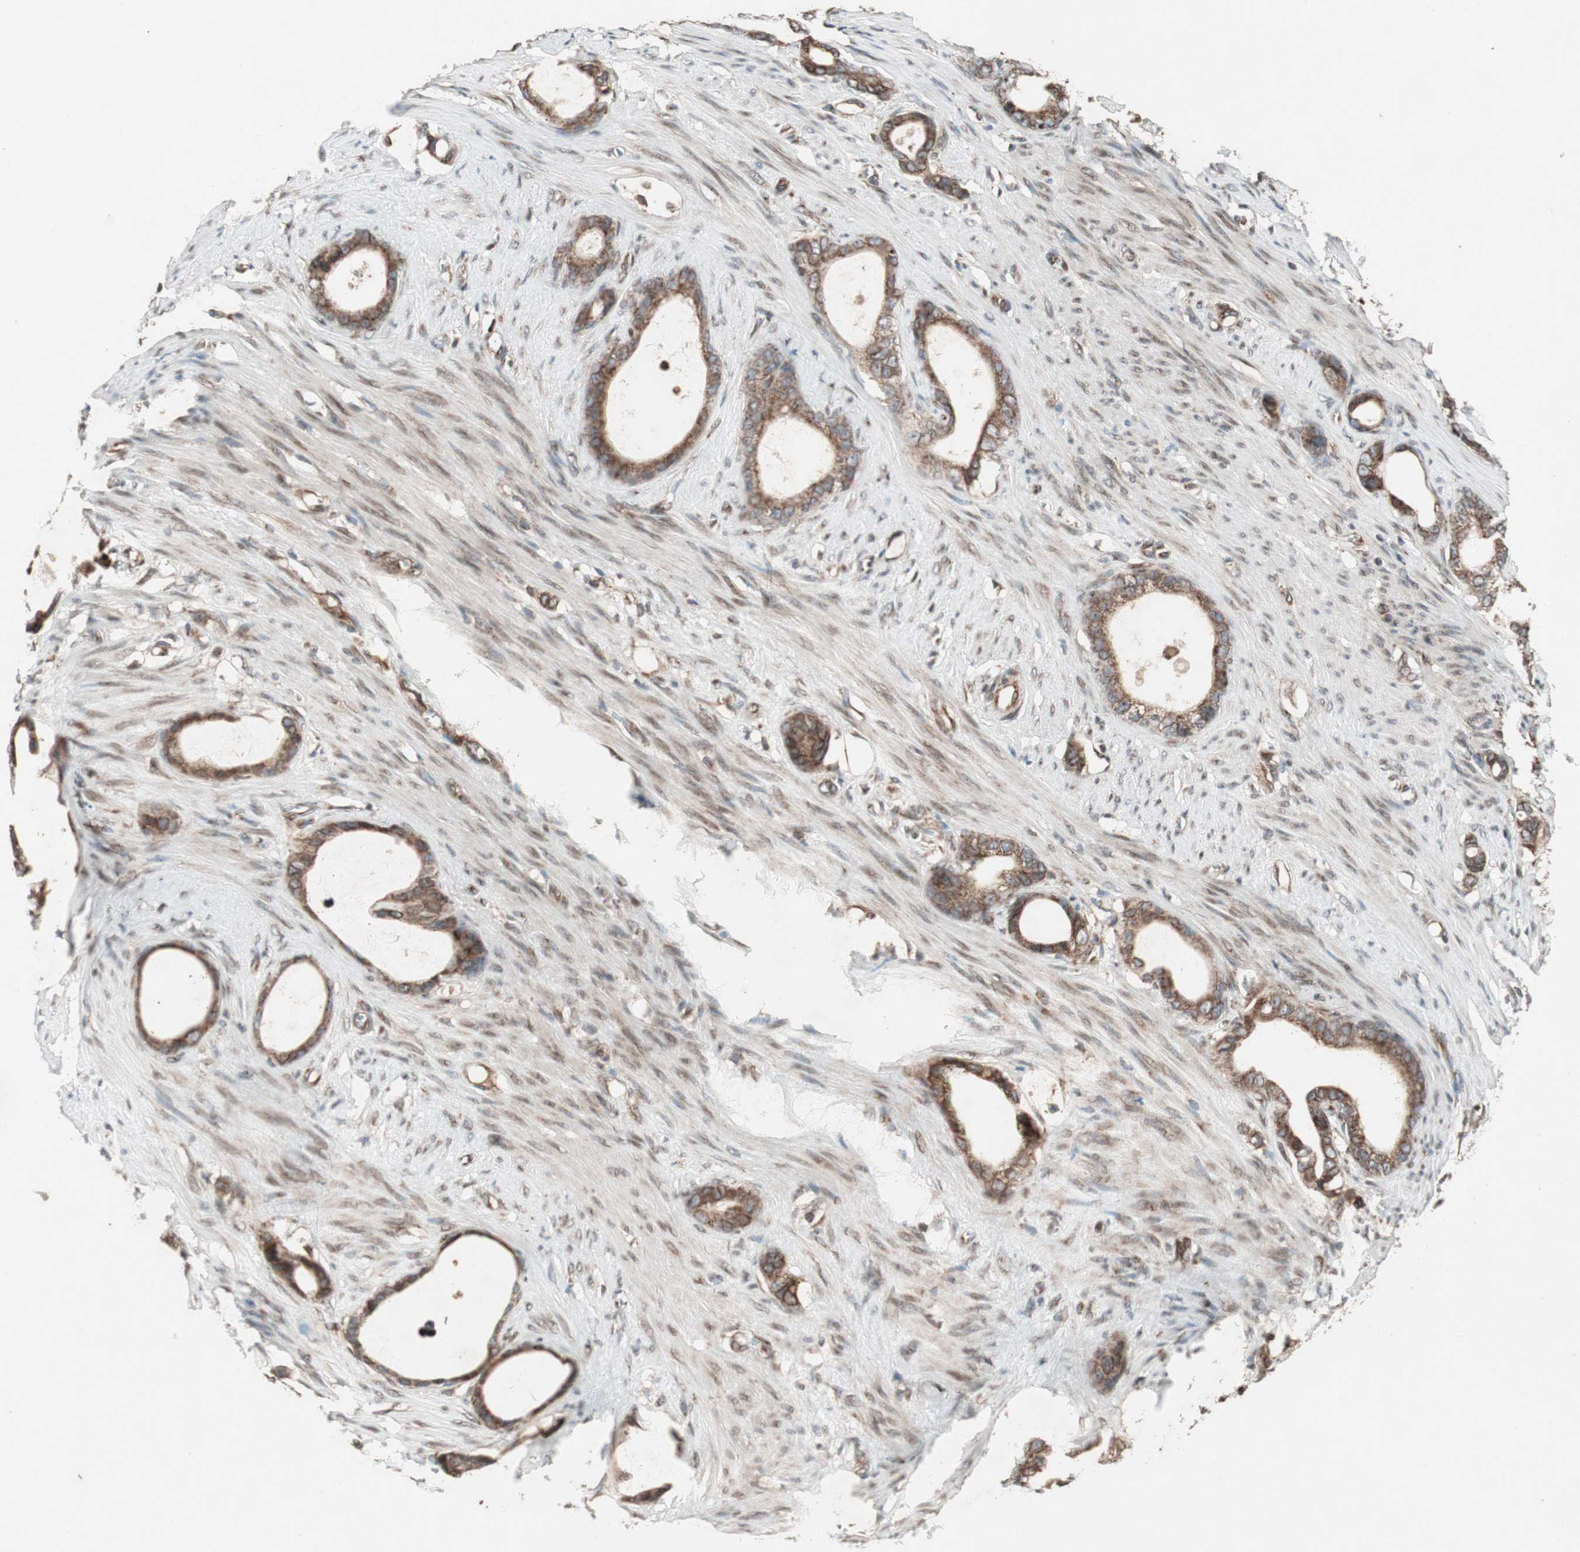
{"staining": {"intensity": "moderate", "quantity": ">75%", "location": "cytoplasmic/membranous,nuclear"}, "tissue": "stomach cancer", "cell_type": "Tumor cells", "image_type": "cancer", "snomed": [{"axis": "morphology", "description": "Adenocarcinoma, NOS"}, {"axis": "topography", "description": "Stomach"}], "caption": "IHC of stomach cancer (adenocarcinoma) exhibits medium levels of moderate cytoplasmic/membranous and nuclear staining in approximately >75% of tumor cells.", "gene": "NUP62", "patient": {"sex": "female", "age": 75}}